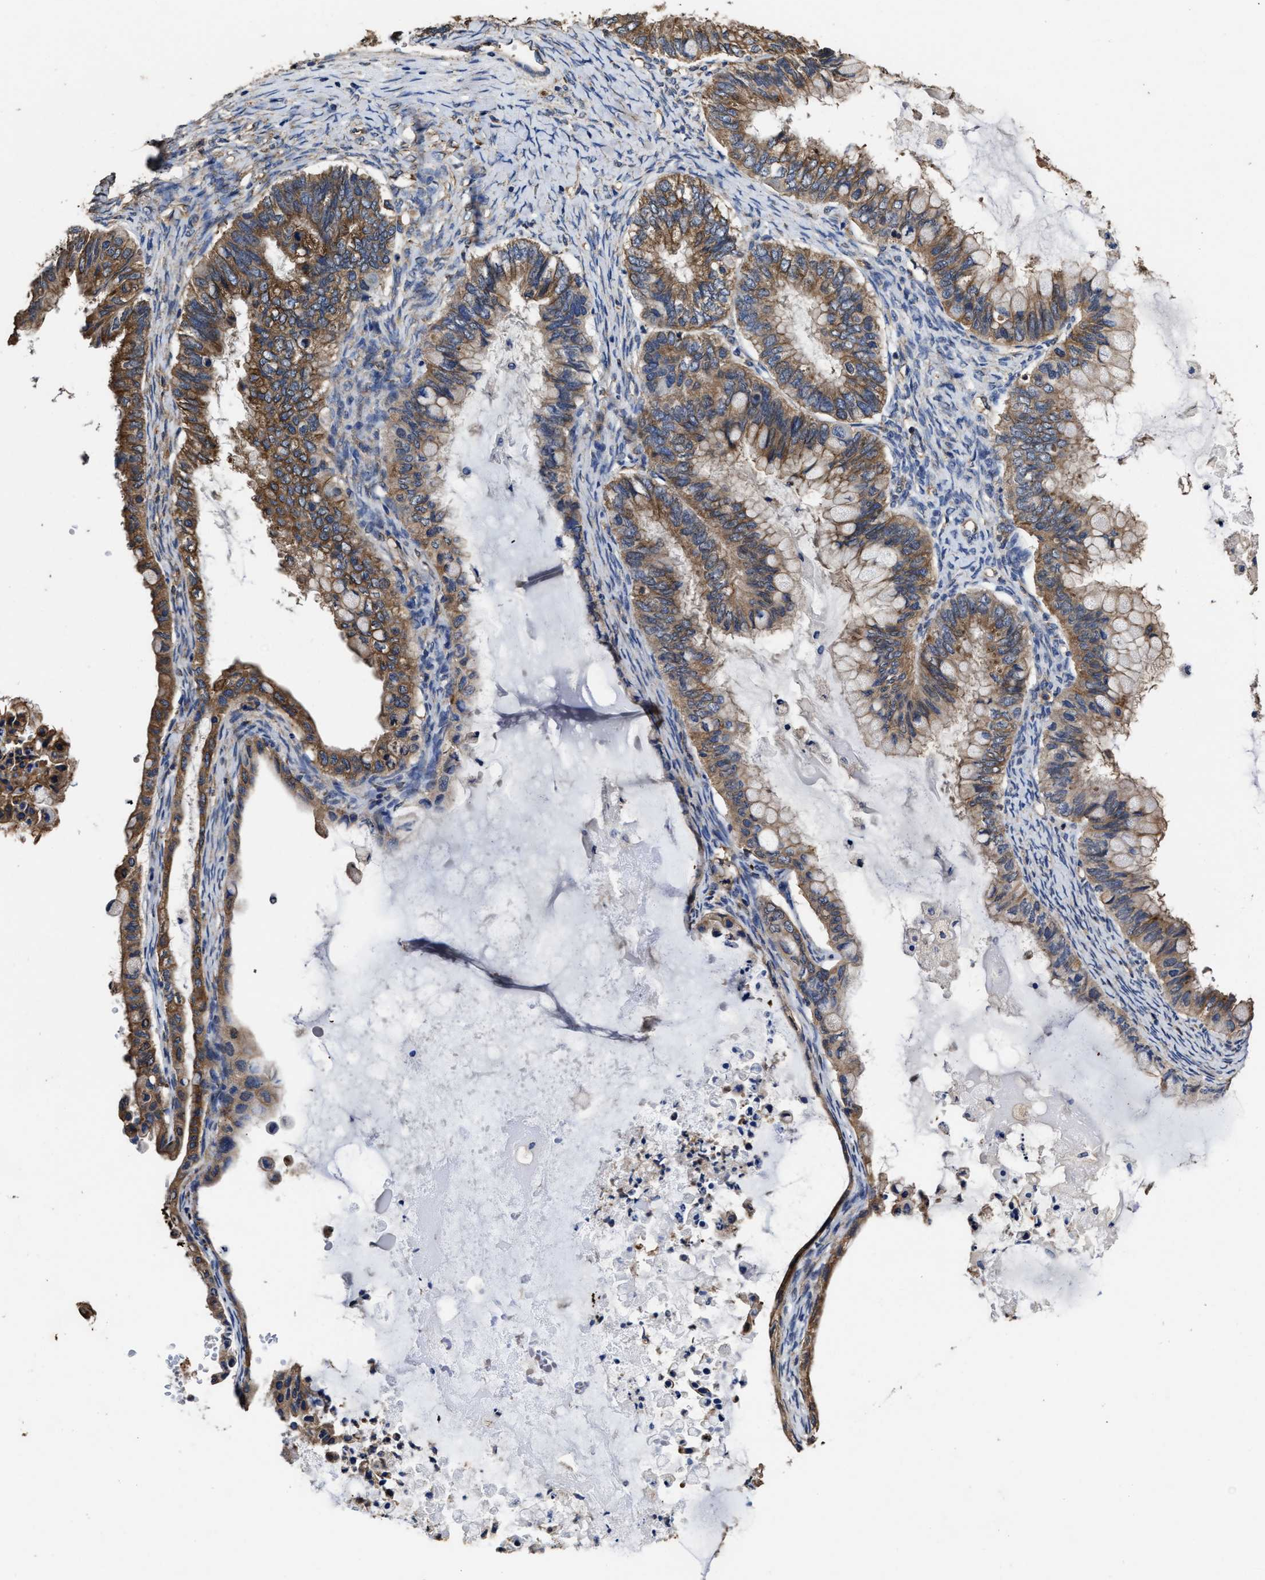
{"staining": {"intensity": "moderate", "quantity": ">75%", "location": "cytoplasmic/membranous"}, "tissue": "ovarian cancer", "cell_type": "Tumor cells", "image_type": "cancer", "snomed": [{"axis": "morphology", "description": "Cystadenocarcinoma, mucinous, NOS"}, {"axis": "topography", "description": "Ovary"}], "caption": "Immunohistochemistry (IHC) (DAB) staining of ovarian cancer (mucinous cystadenocarcinoma) demonstrates moderate cytoplasmic/membranous protein positivity in approximately >75% of tumor cells.", "gene": "SFXN4", "patient": {"sex": "female", "age": 80}}